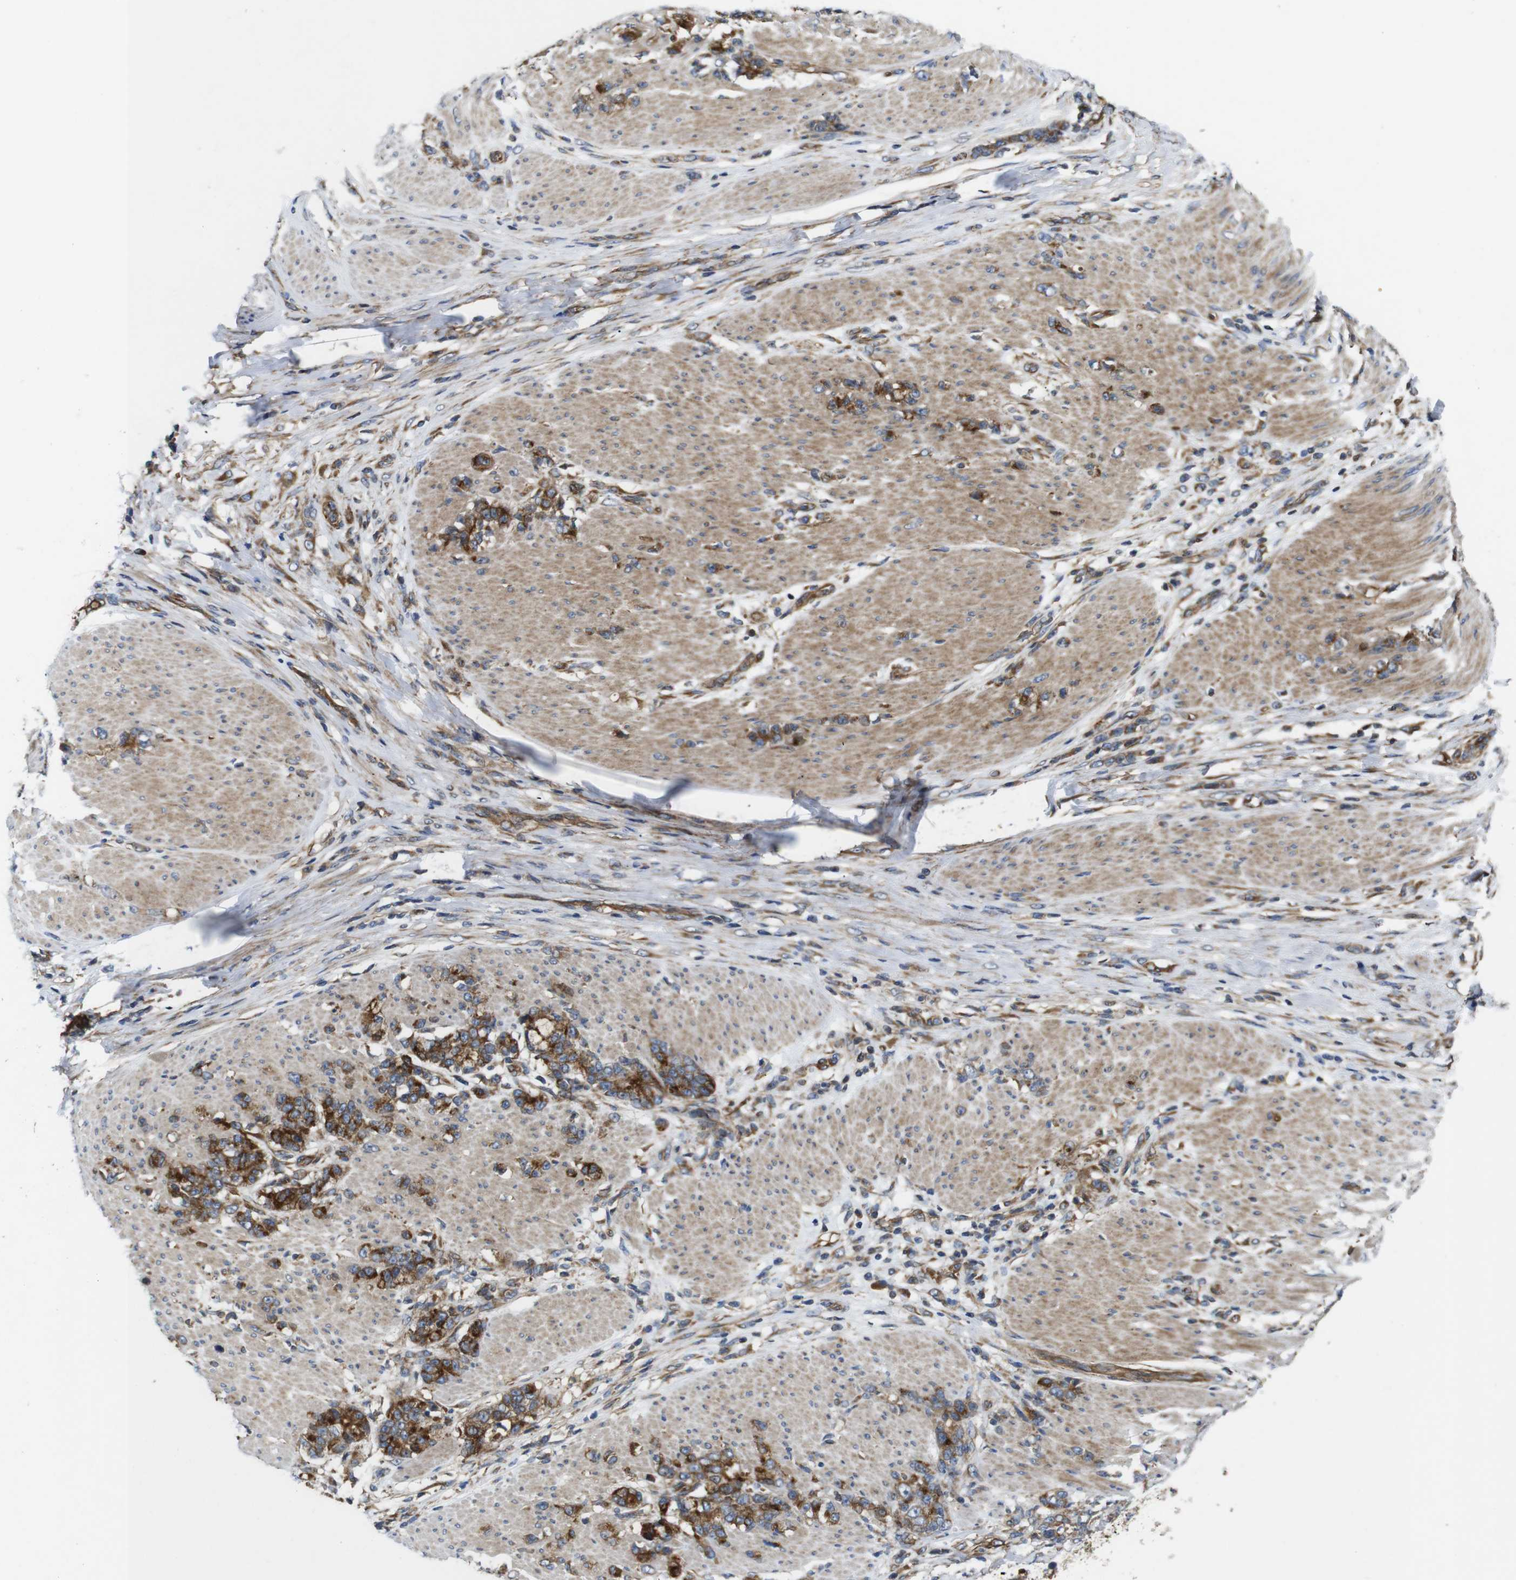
{"staining": {"intensity": "moderate", "quantity": ">75%", "location": "cytoplasmic/membranous"}, "tissue": "stomach cancer", "cell_type": "Tumor cells", "image_type": "cancer", "snomed": [{"axis": "morphology", "description": "Adenocarcinoma, NOS"}, {"axis": "topography", "description": "Stomach, lower"}], "caption": "Immunohistochemistry image of neoplastic tissue: stomach cancer (adenocarcinoma) stained using immunohistochemistry (IHC) shows medium levels of moderate protein expression localized specifically in the cytoplasmic/membranous of tumor cells, appearing as a cytoplasmic/membranous brown color.", "gene": "POMK", "patient": {"sex": "male", "age": 88}}